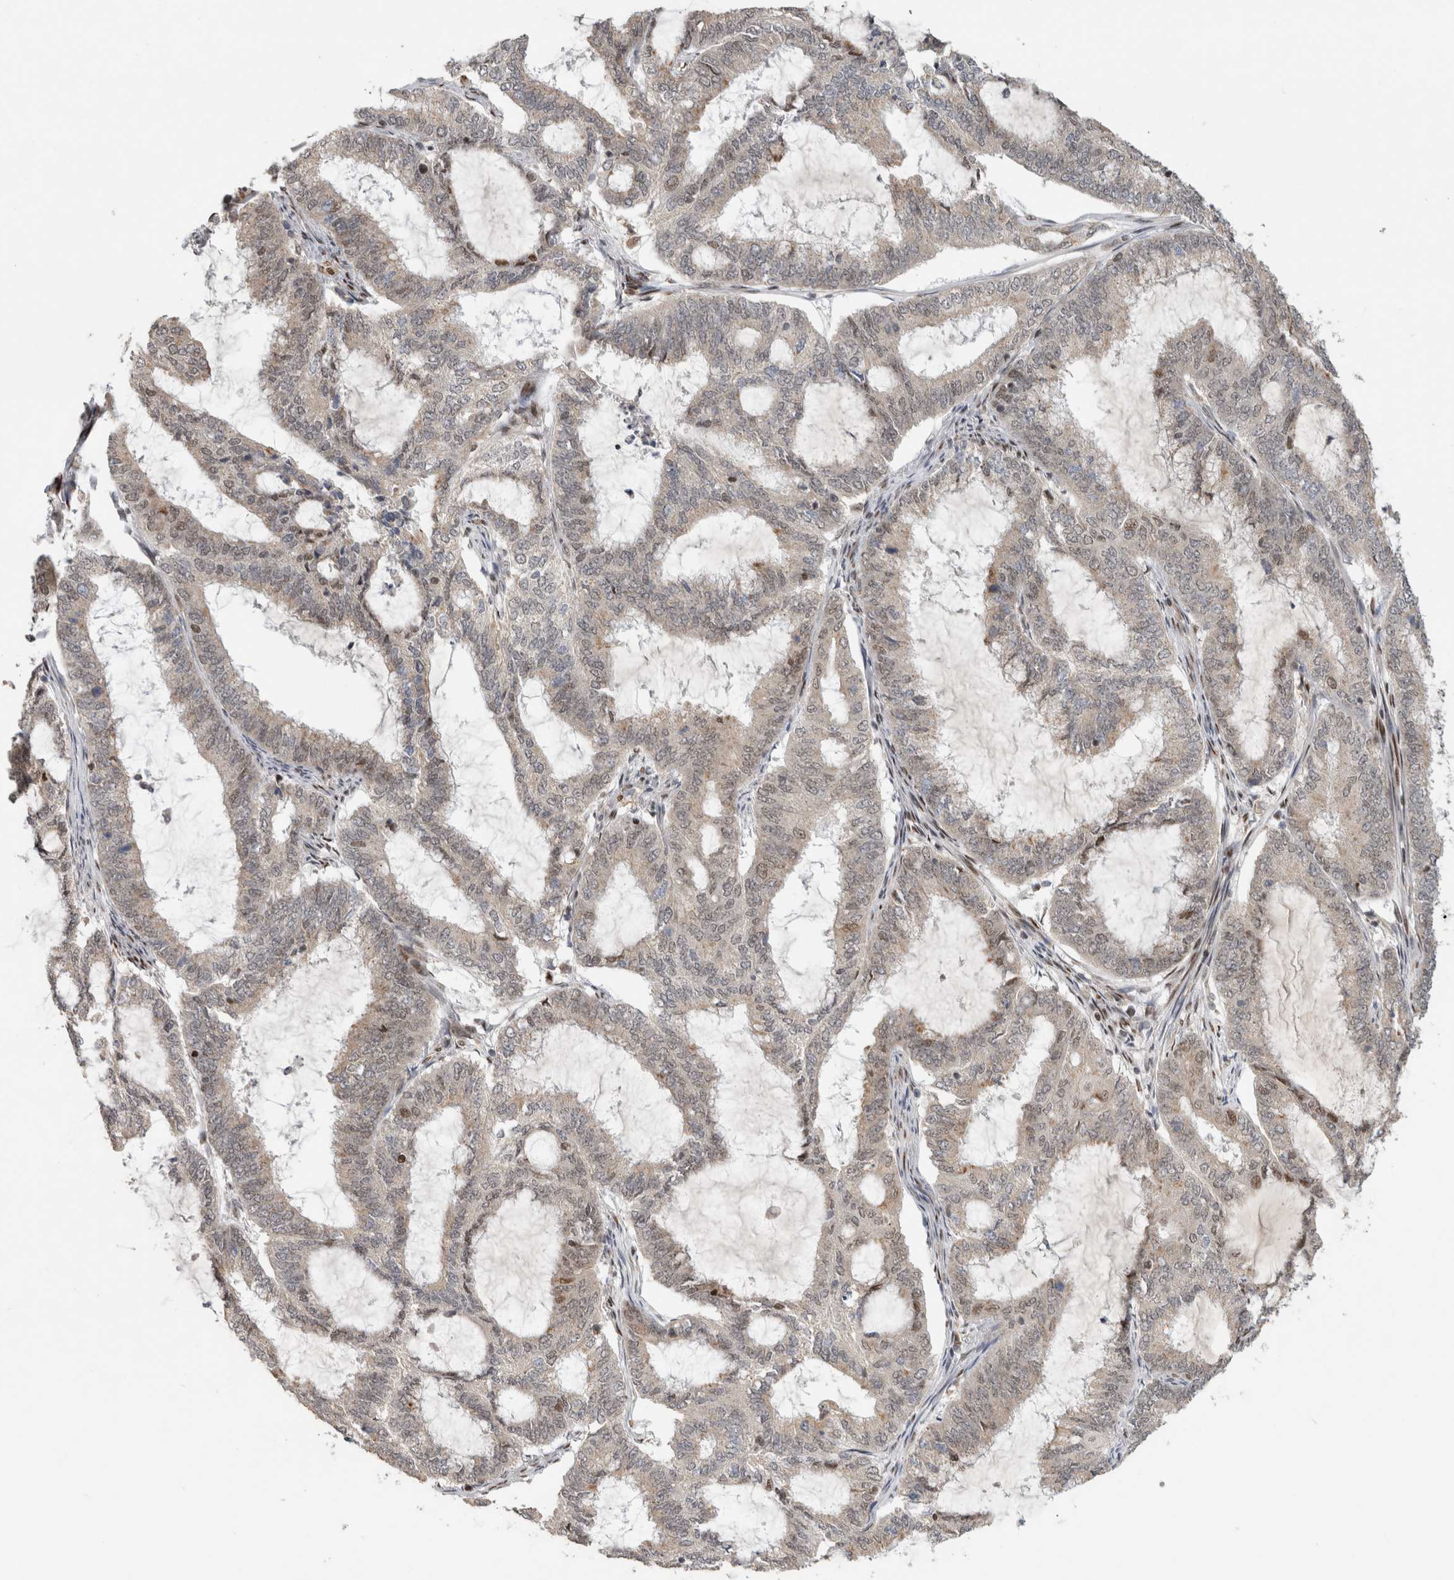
{"staining": {"intensity": "negative", "quantity": "none", "location": "none"}, "tissue": "endometrial cancer", "cell_type": "Tumor cells", "image_type": "cancer", "snomed": [{"axis": "morphology", "description": "Adenocarcinoma, NOS"}, {"axis": "topography", "description": "Endometrium"}], "caption": "Tumor cells are negative for brown protein staining in endometrial cancer (adenocarcinoma).", "gene": "C8orf58", "patient": {"sex": "female", "age": 51}}